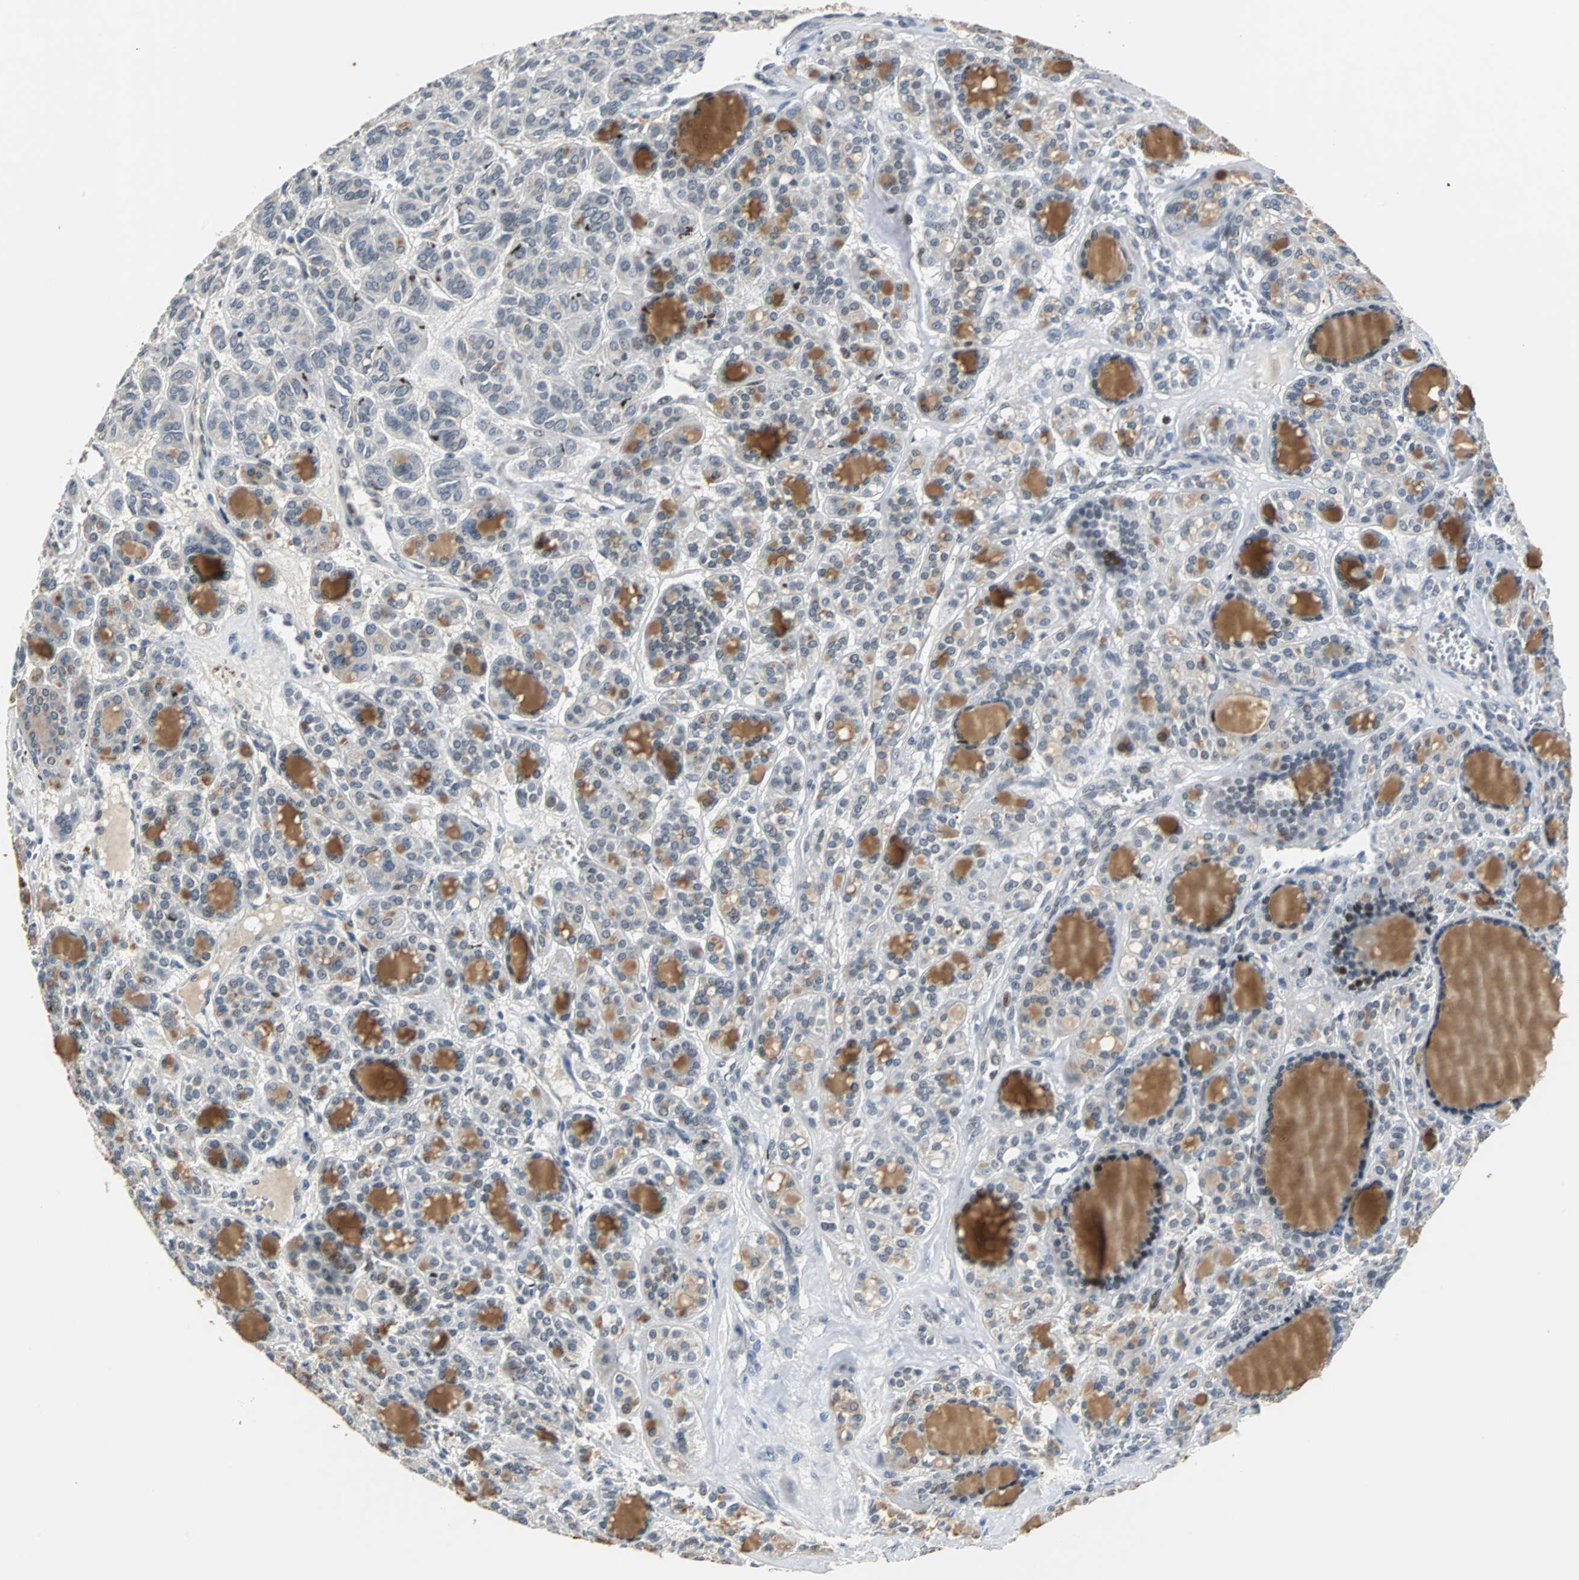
{"staining": {"intensity": "moderate", "quantity": "<25%", "location": "nuclear"}, "tissue": "thyroid cancer", "cell_type": "Tumor cells", "image_type": "cancer", "snomed": [{"axis": "morphology", "description": "Follicular adenoma carcinoma, NOS"}, {"axis": "topography", "description": "Thyroid gland"}], "caption": "A histopathology image of human follicular adenoma carcinoma (thyroid) stained for a protein demonstrates moderate nuclear brown staining in tumor cells. Using DAB (3,3'-diaminobenzidine) (brown) and hematoxylin (blue) stains, captured at high magnification using brightfield microscopy.", "gene": "HLX", "patient": {"sex": "female", "age": 71}}